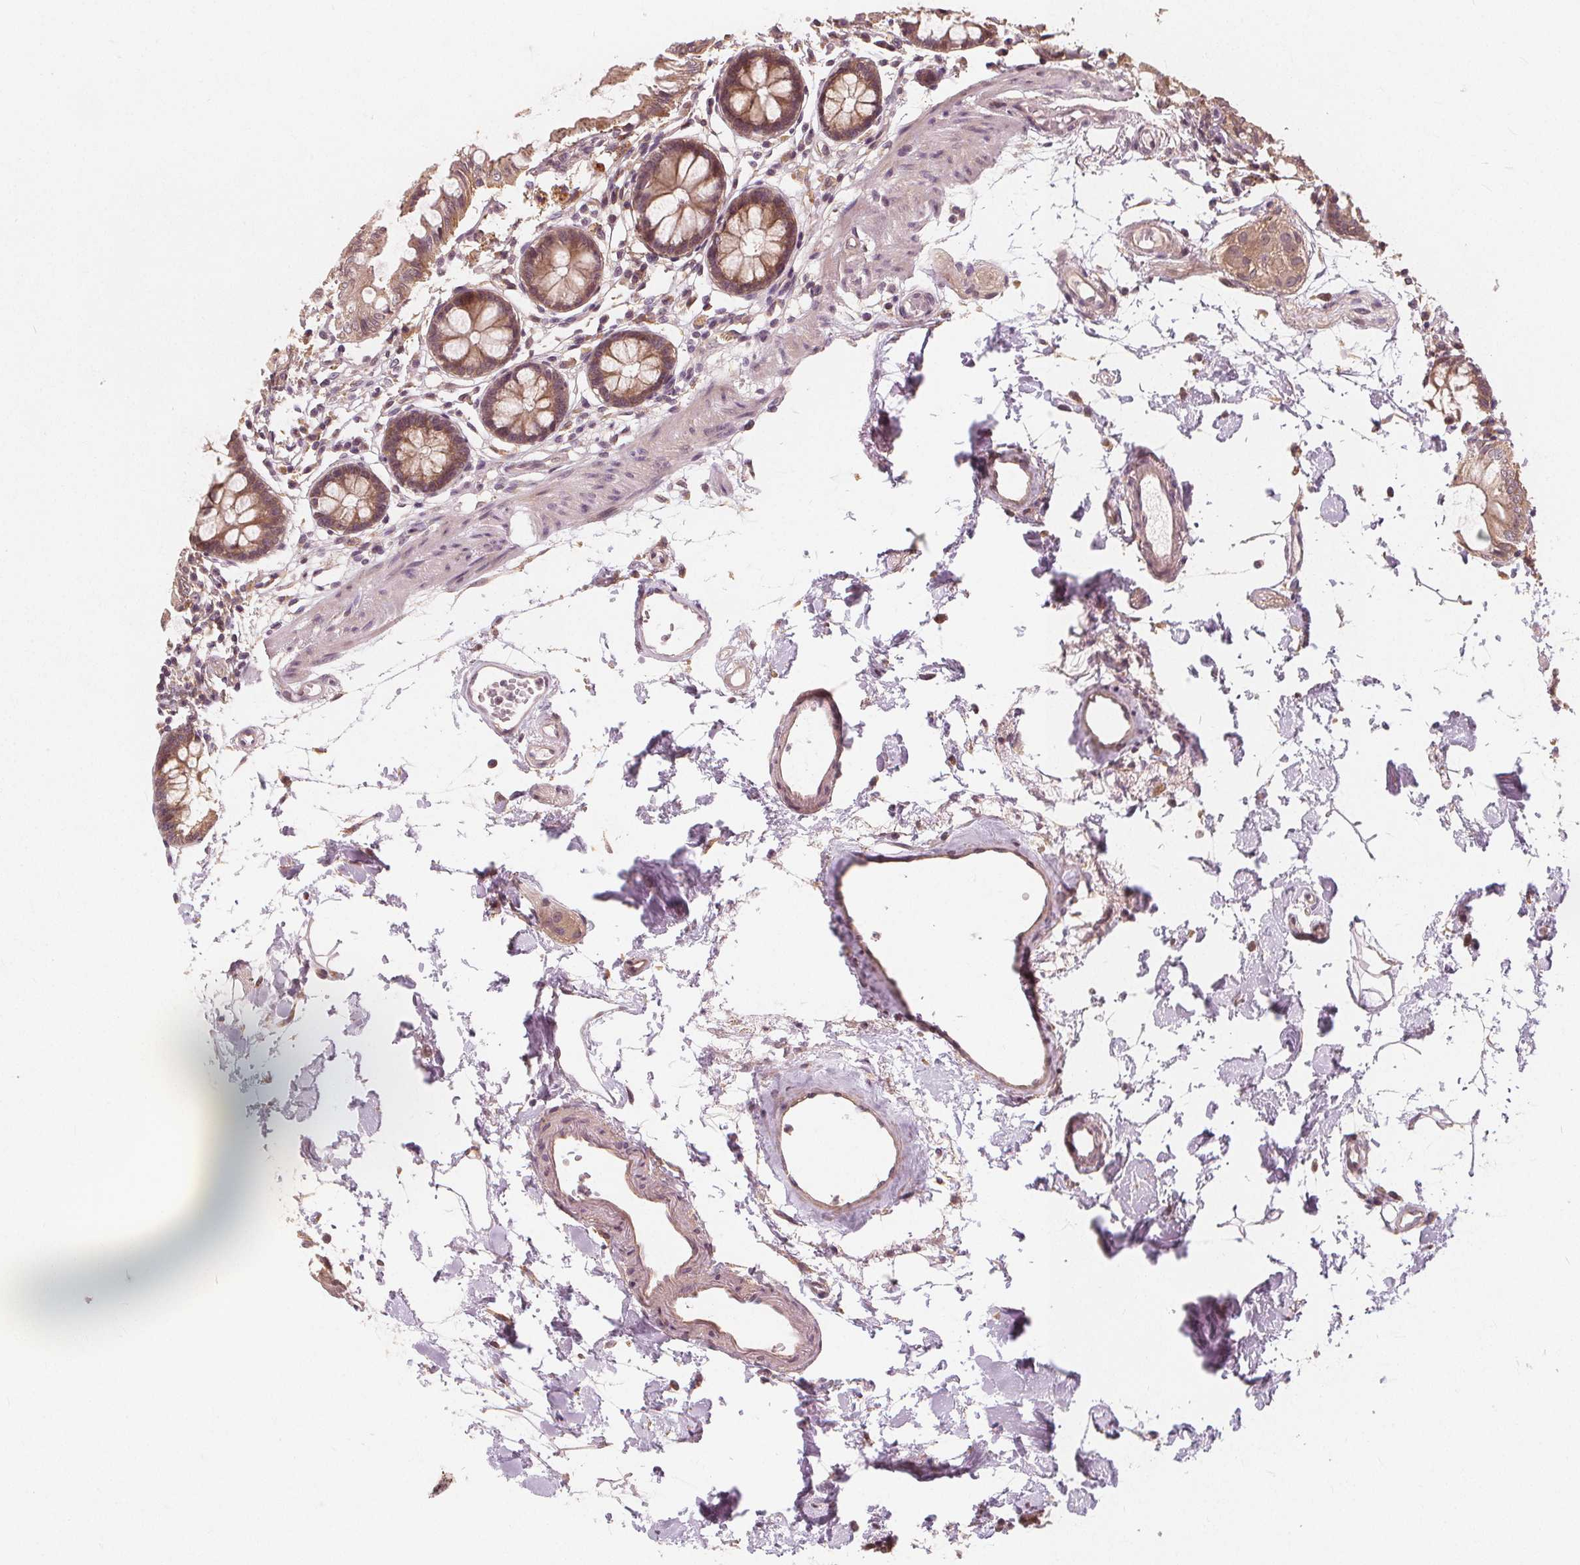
{"staining": {"intensity": "weak", "quantity": "<25%", "location": "cytoplasmic/membranous"}, "tissue": "colon", "cell_type": "Endothelial cells", "image_type": "normal", "snomed": [{"axis": "morphology", "description": "Normal tissue, NOS"}, {"axis": "topography", "description": "Colon"}], "caption": "Histopathology image shows no significant protein staining in endothelial cells of benign colon. (Brightfield microscopy of DAB (3,3'-diaminobenzidine) IHC at high magnification).", "gene": "SNX12", "patient": {"sex": "female", "age": 84}}